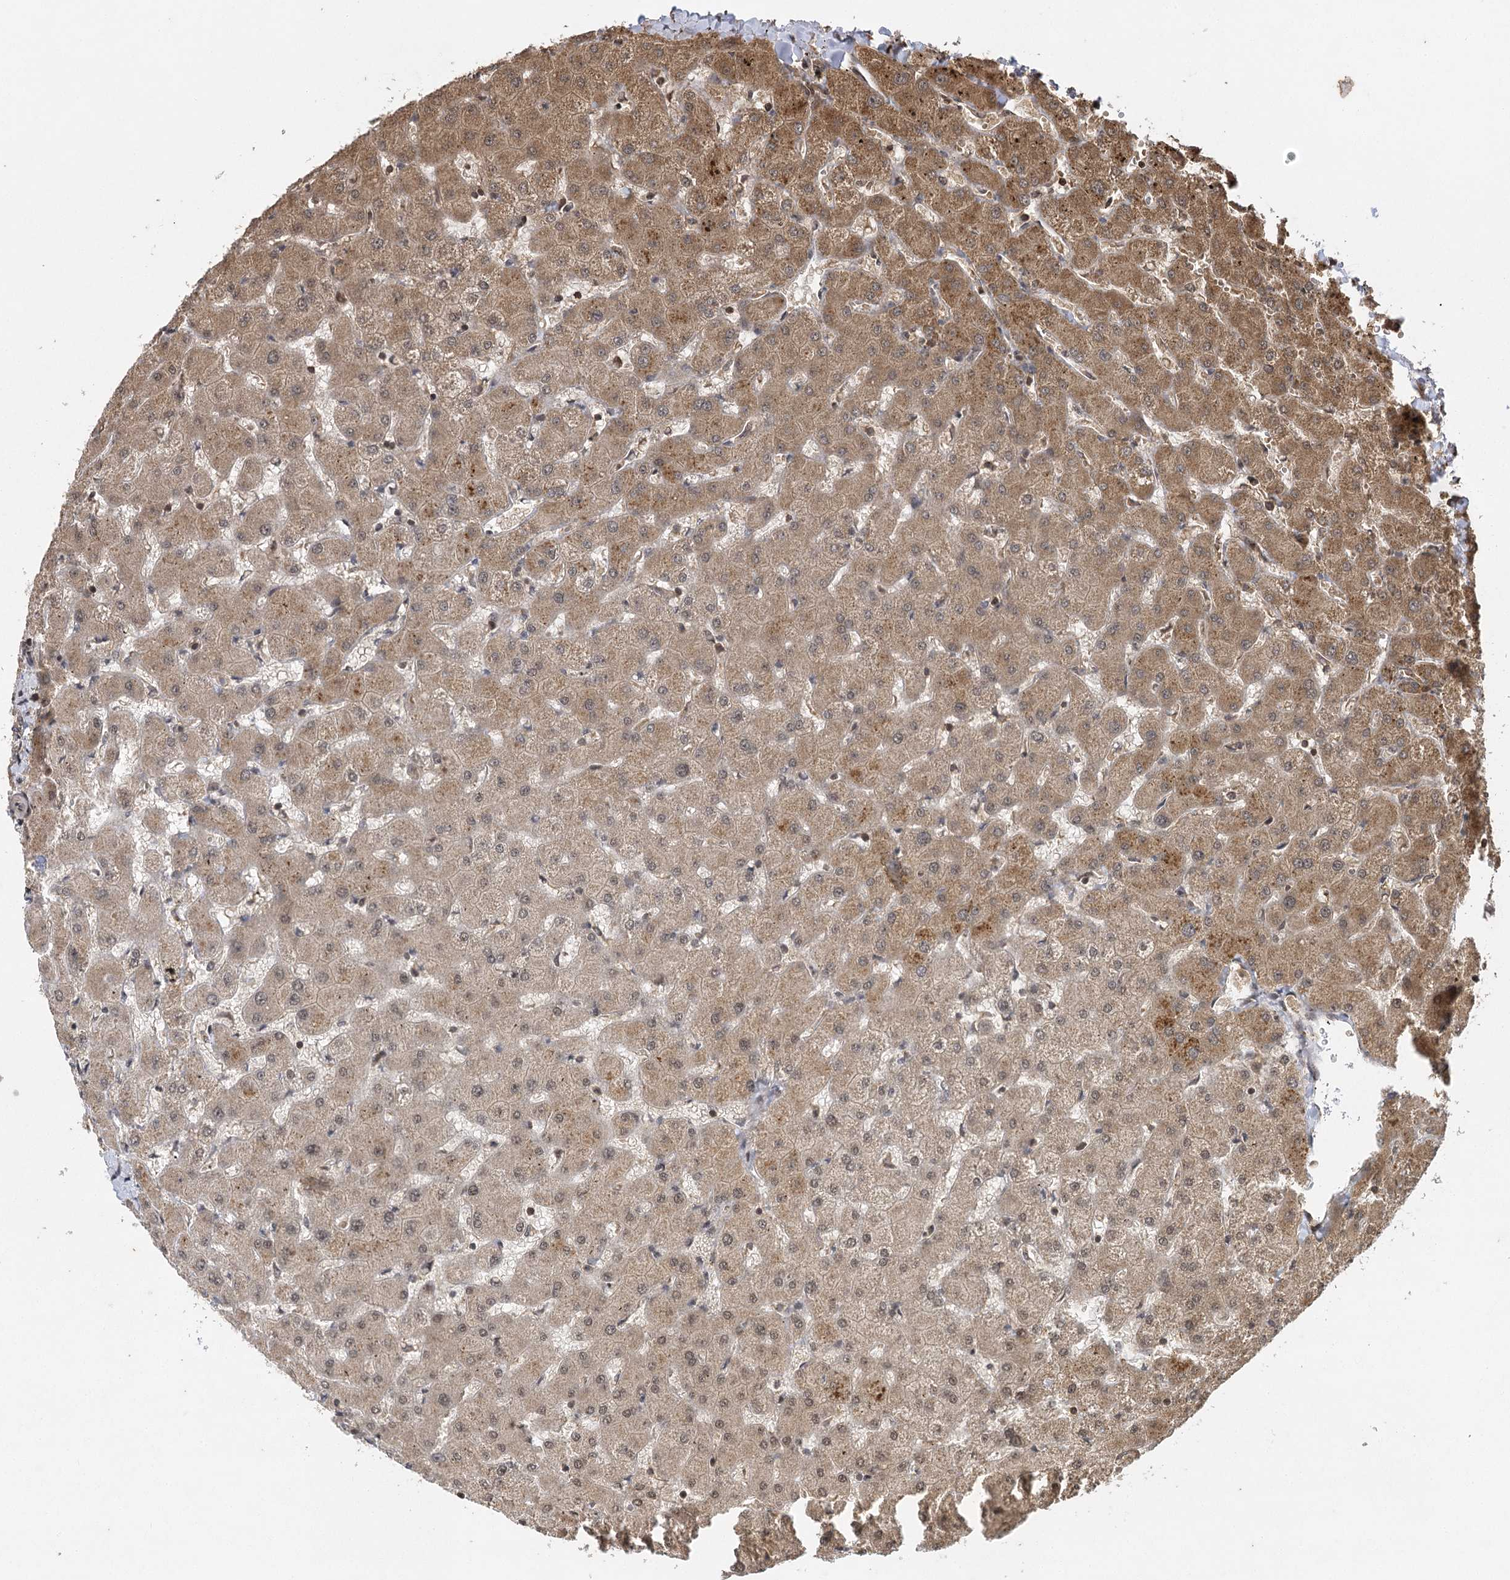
{"staining": {"intensity": "moderate", "quantity": ">75%", "location": "cytoplasmic/membranous"}, "tissue": "liver", "cell_type": "Cholangiocytes", "image_type": "normal", "snomed": [{"axis": "morphology", "description": "Normal tissue, NOS"}, {"axis": "topography", "description": "Liver"}], "caption": "Liver was stained to show a protein in brown. There is medium levels of moderate cytoplasmic/membranous staining in about >75% of cholangiocytes. (Stains: DAB (3,3'-diaminobenzidine) in brown, nuclei in blue, Microscopy: brightfield microscopy at high magnification).", "gene": "IL11RA", "patient": {"sex": "female", "age": 63}}